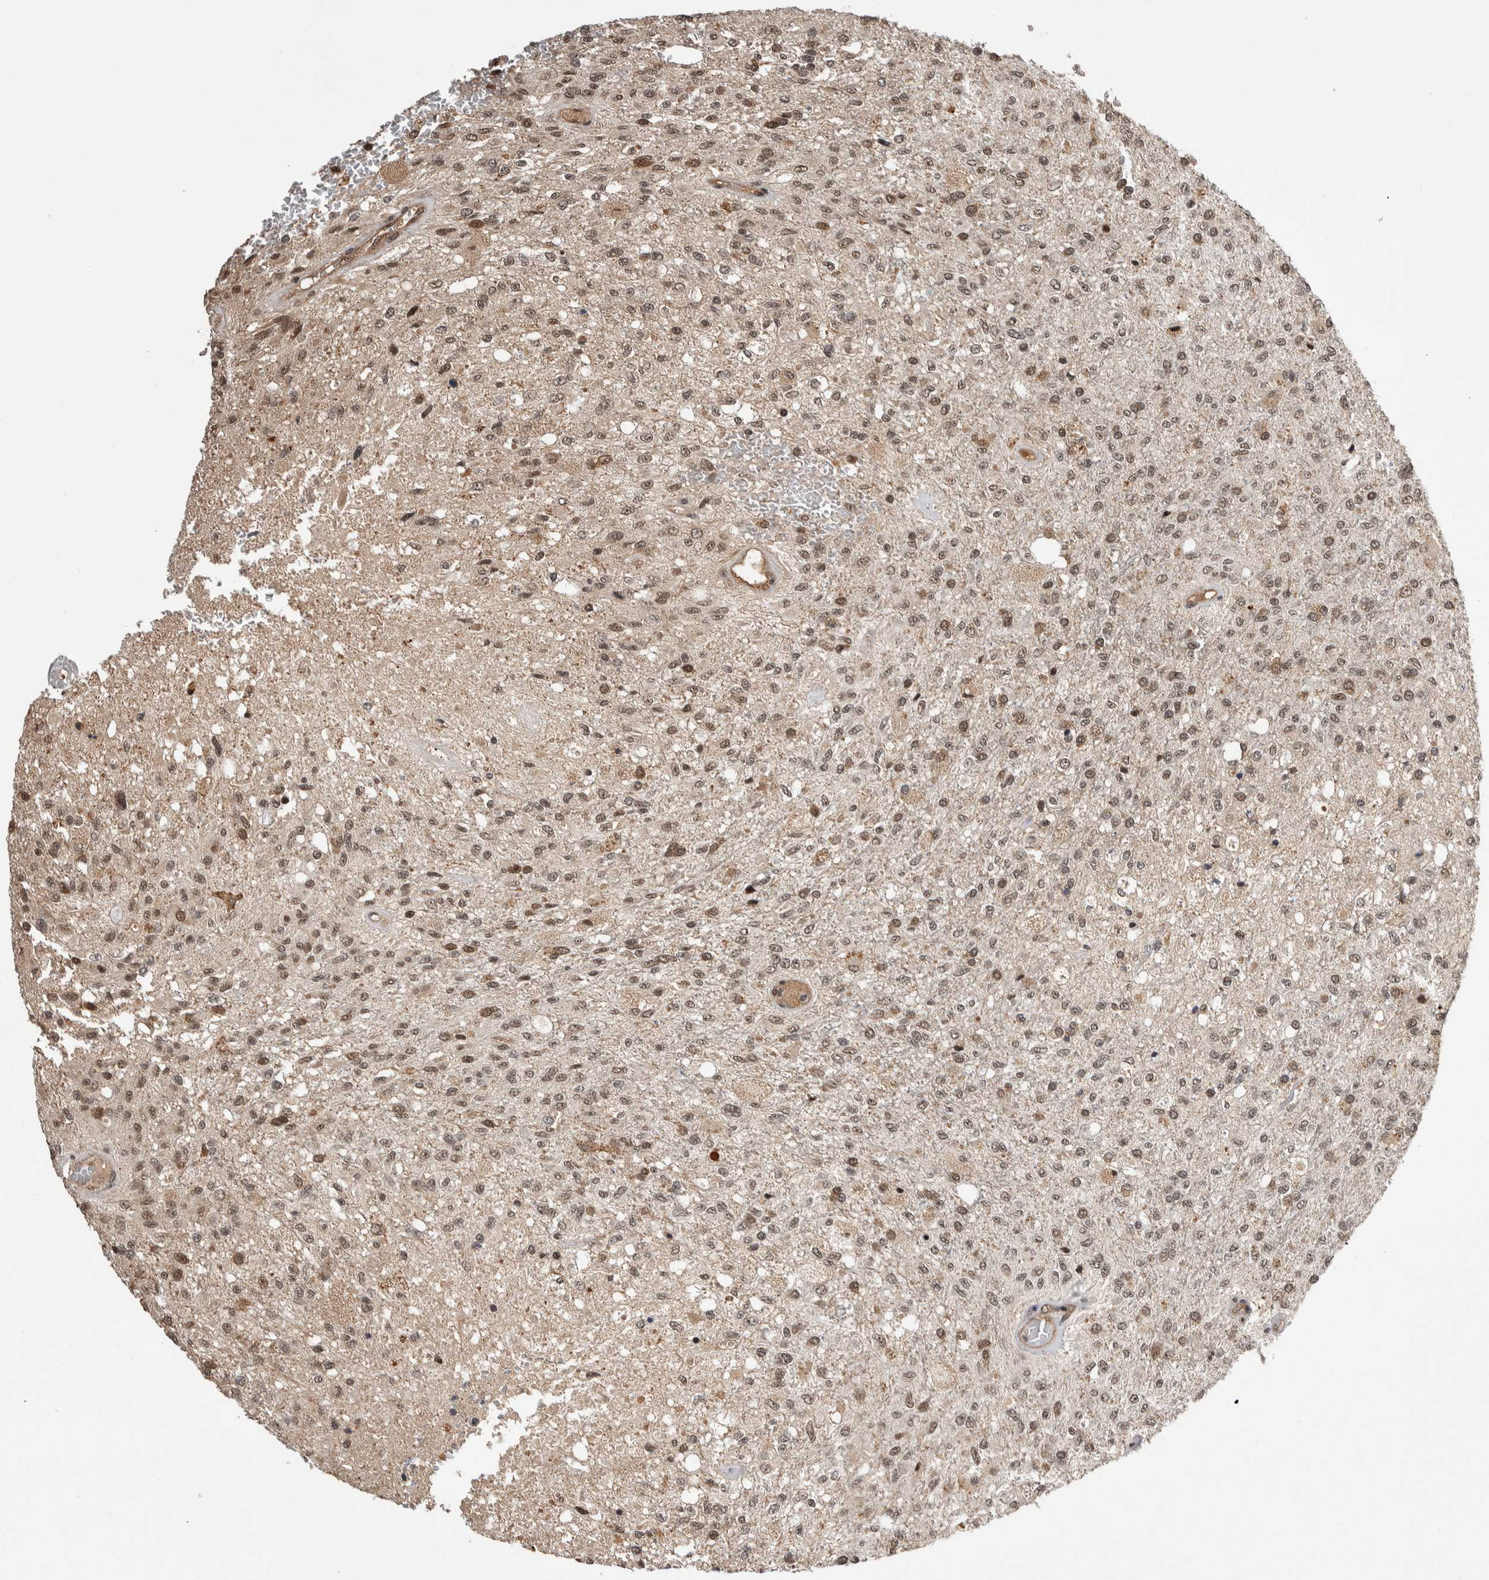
{"staining": {"intensity": "moderate", "quantity": ">75%", "location": "nuclear"}, "tissue": "glioma", "cell_type": "Tumor cells", "image_type": "cancer", "snomed": [{"axis": "morphology", "description": "Normal tissue, NOS"}, {"axis": "morphology", "description": "Glioma, malignant, High grade"}, {"axis": "topography", "description": "Cerebral cortex"}], "caption": "High-grade glioma (malignant) stained for a protein shows moderate nuclear positivity in tumor cells.", "gene": "ZNF592", "patient": {"sex": "male", "age": 77}}